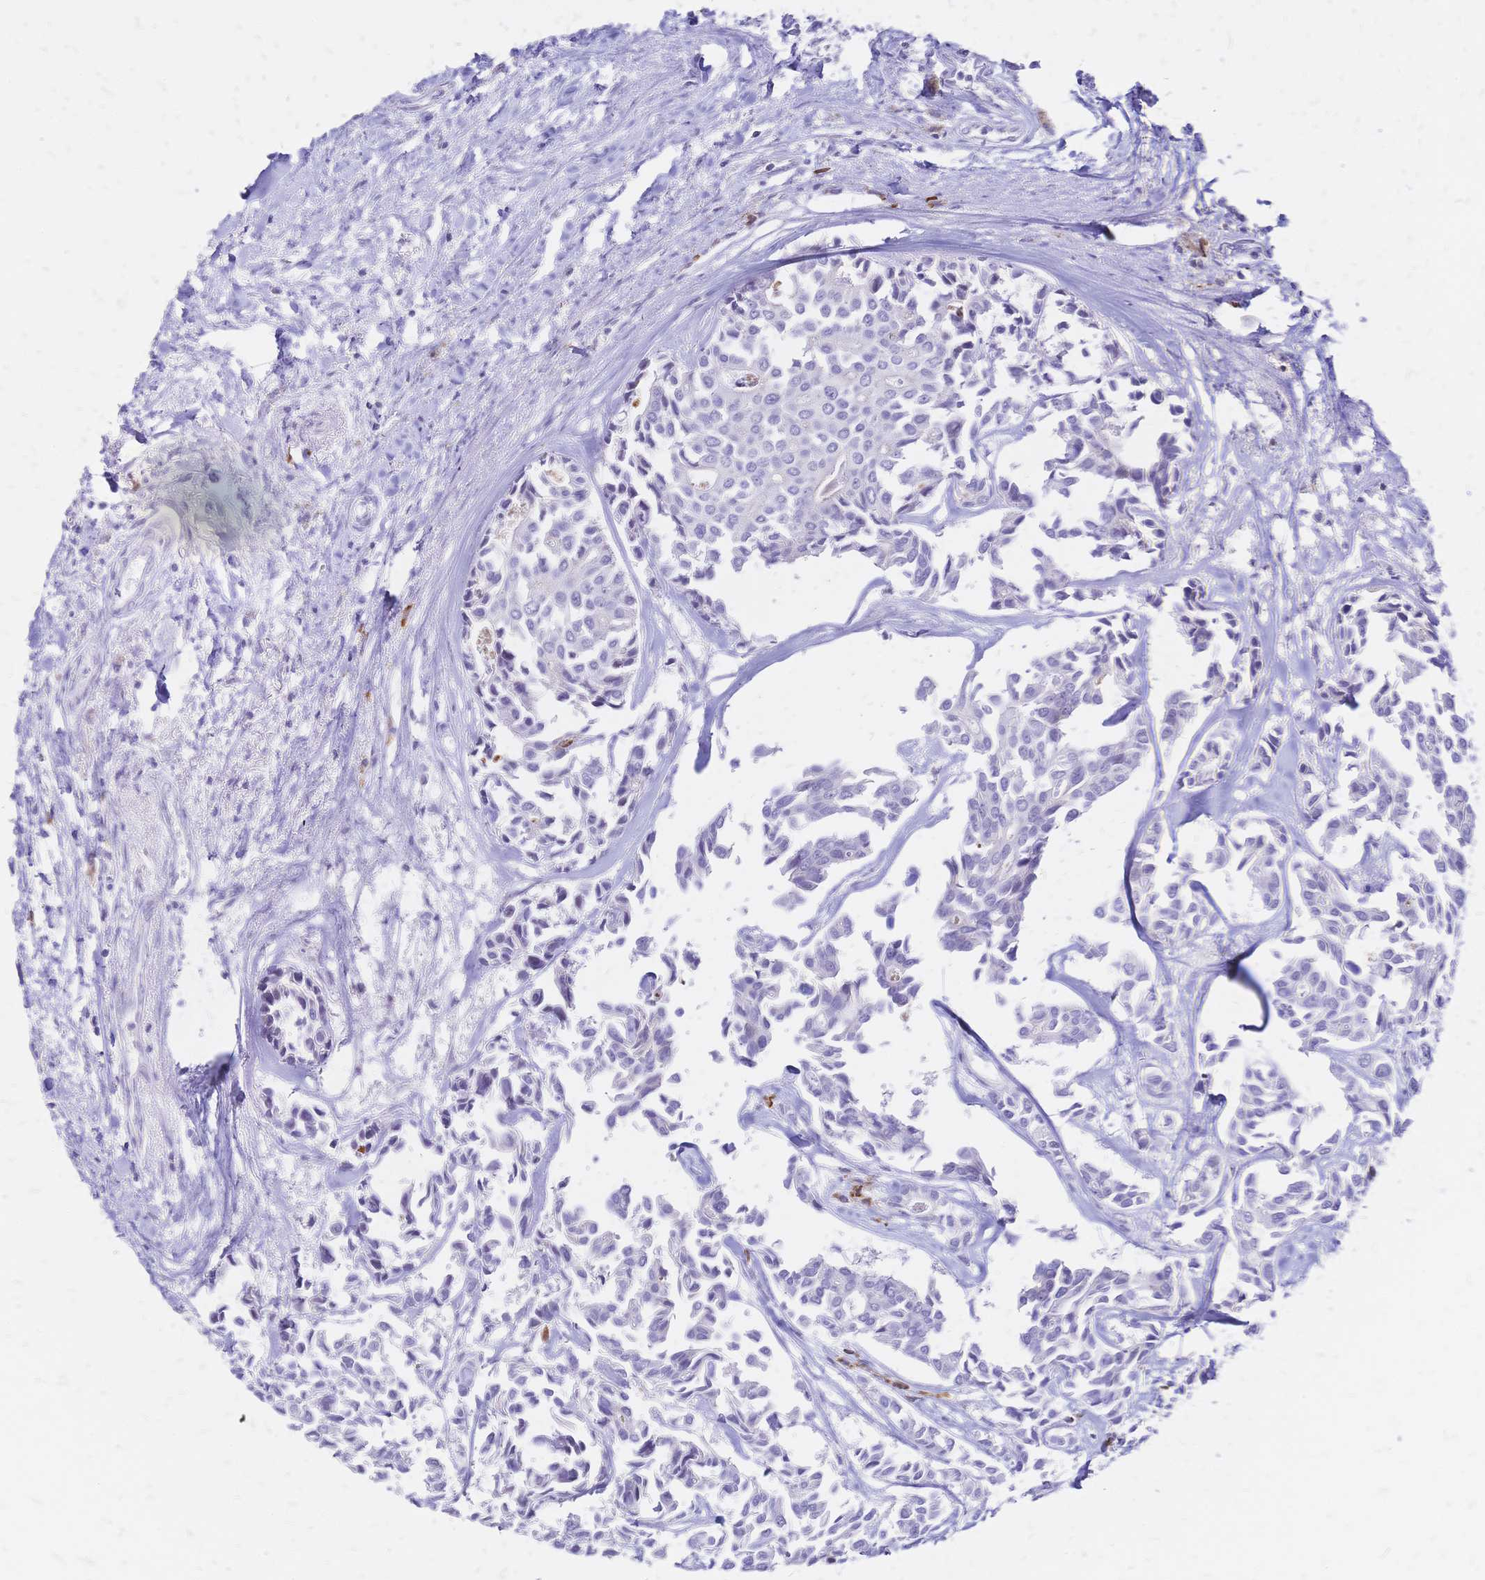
{"staining": {"intensity": "negative", "quantity": "none", "location": "none"}, "tissue": "breast cancer", "cell_type": "Tumor cells", "image_type": "cancer", "snomed": [{"axis": "morphology", "description": "Duct carcinoma"}, {"axis": "topography", "description": "Breast"}], "caption": "Protein analysis of infiltrating ductal carcinoma (breast) reveals no significant positivity in tumor cells.", "gene": "IL2RA", "patient": {"sex": "female", "age": 54}}